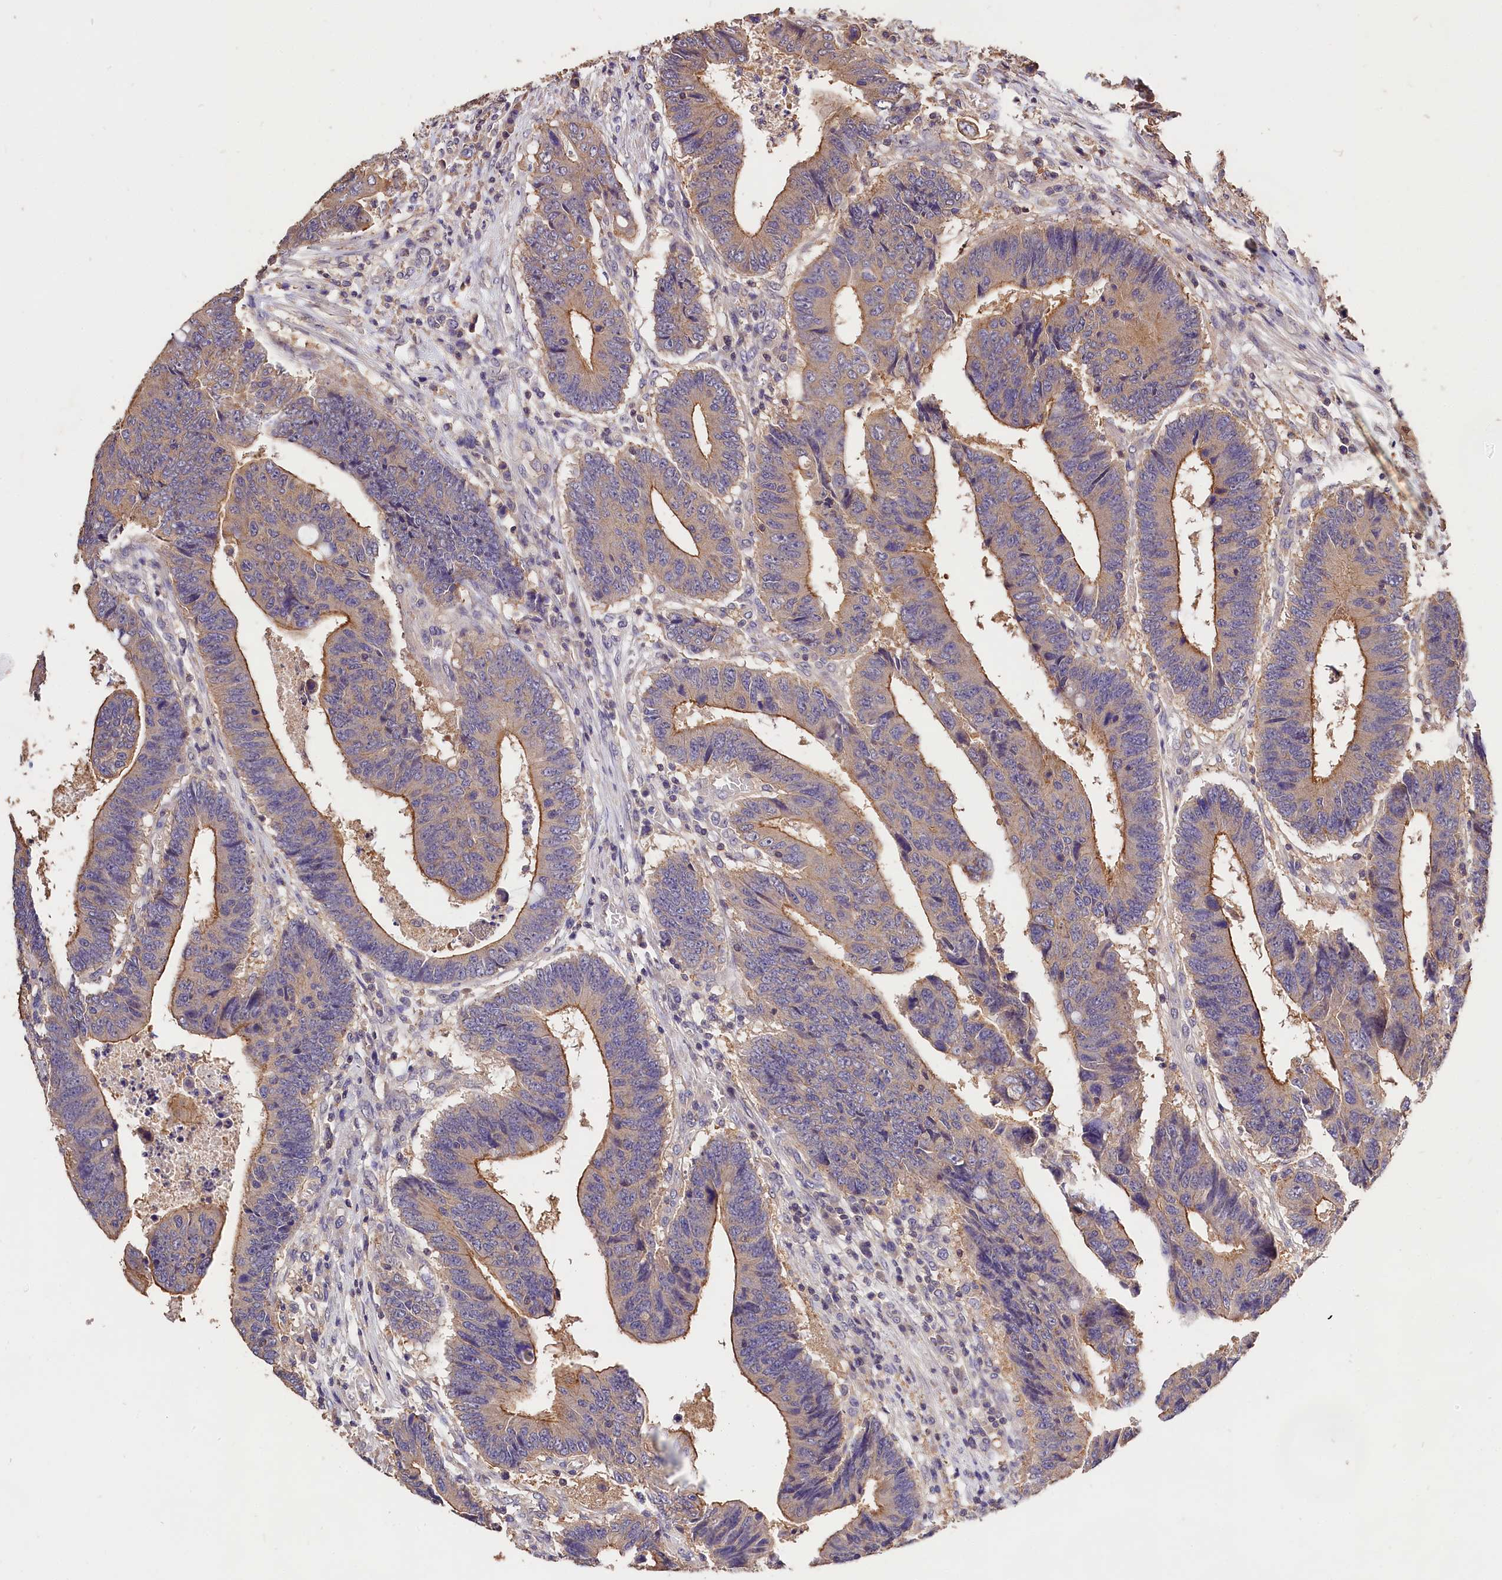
{"staining": {"intensity": "moderate", "quantity": "25%-75%", "location": "cytoplasmic/membranous"}, "tissue": "colorectal cancer", "cell_type": "Tumor cells", "image_type": "cancer", "snomed": [{"axis": "morphology", "description": "Adenocarcinoma, NOS"}, {"axis": "topography", "description": "Rectum"}], "caption": "Tumor cells demonstrate moderate cytoplasmic/membranous positivity in approximately 25%-75% of cells in adenocarcinoma (colorectal).", "gene": "OAS3", "patient": {"sex": "male", "age": 84}}